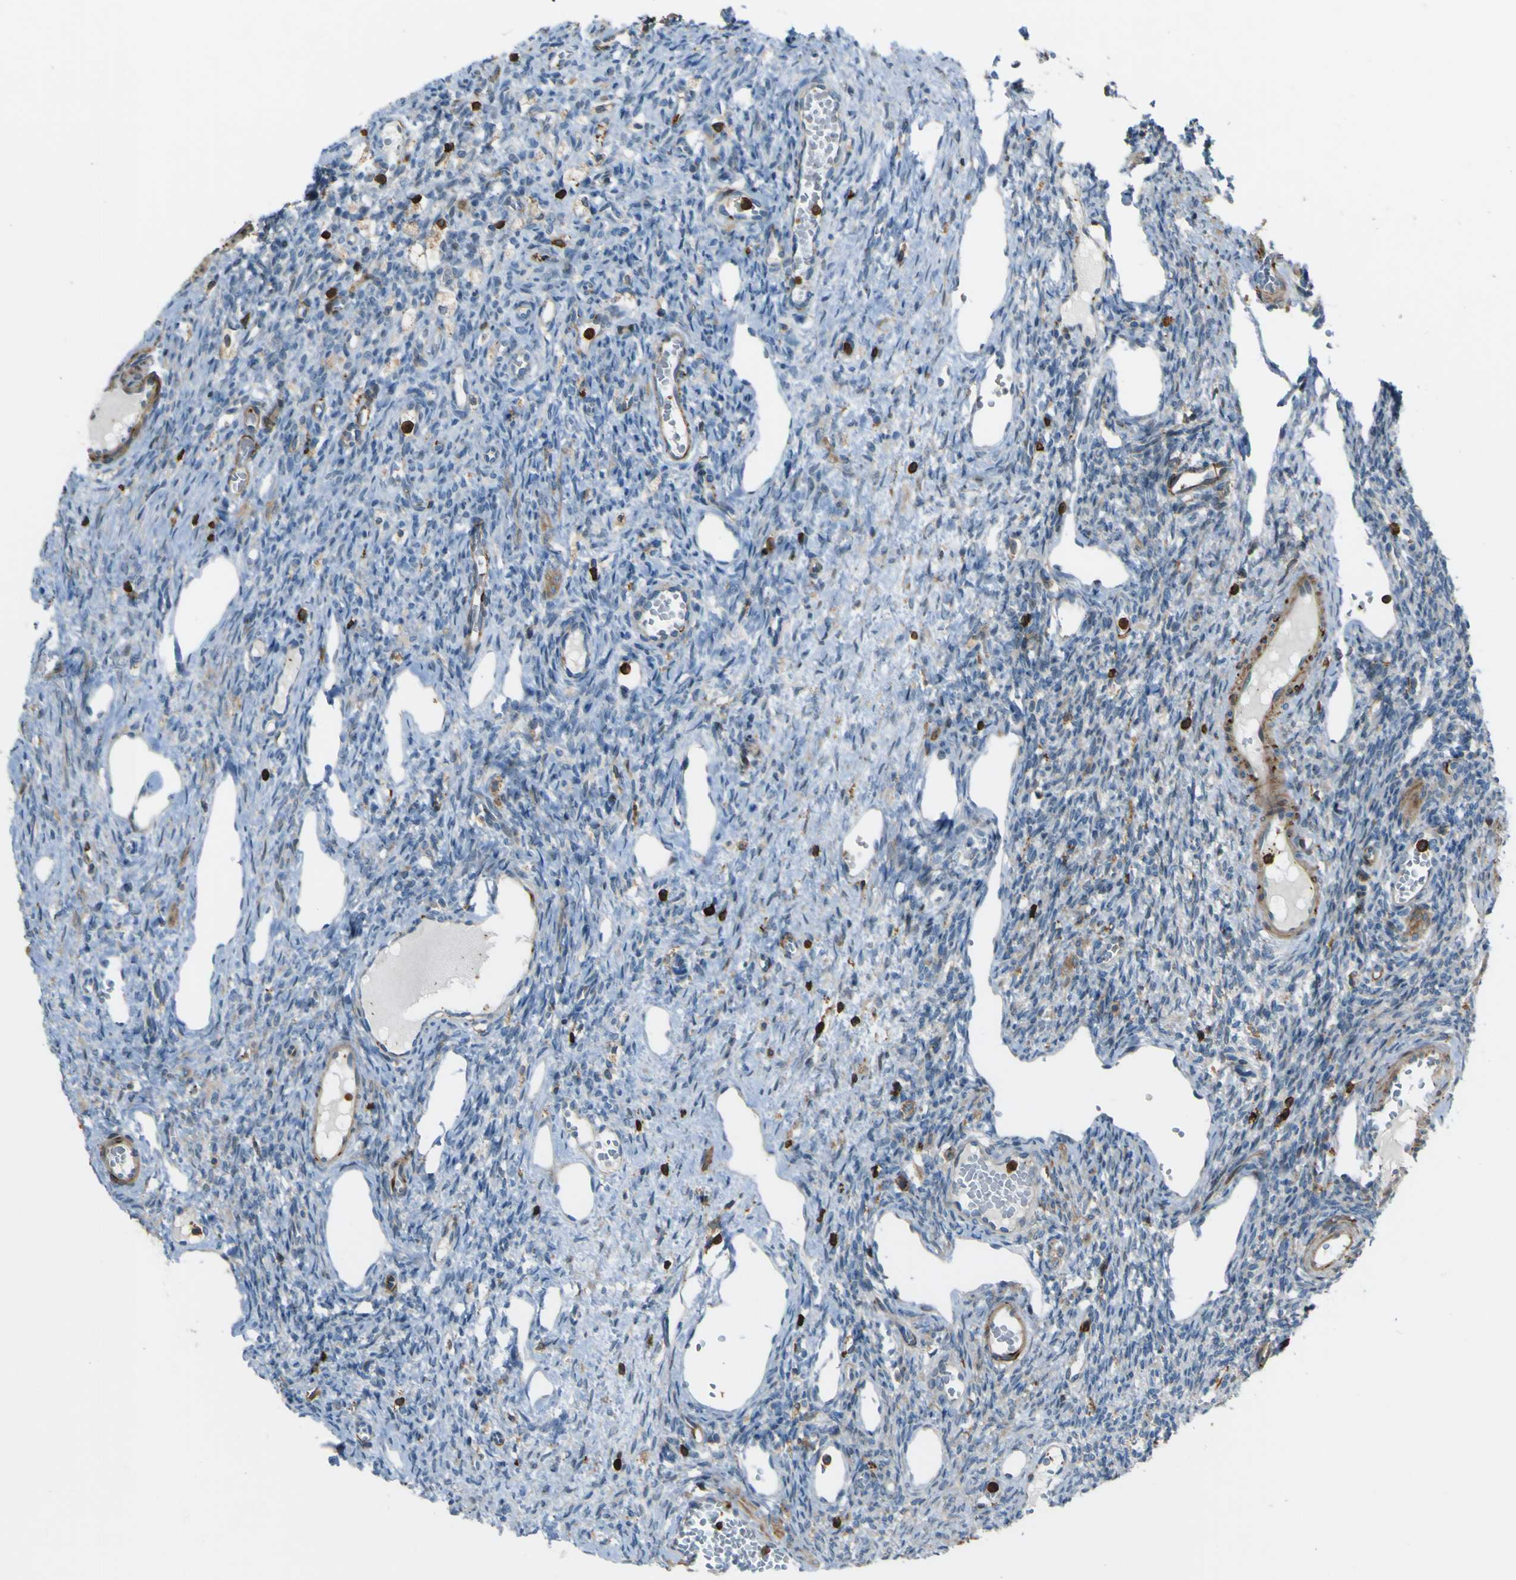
{"staining": {"intensity": "negative", "quantity": "none", "location": "none"}, "tissue": "ovary", "cell_type": "Ovarian stroma cells", "image_type": "normal", "snomed": [{"axis": "morphology", "description": "Normal tissue, NOS"}, {"axis": "topography", "description": "Ovary"}], "caption": "Immunohistochemistry (IHC) histopathology image of benign ovary stained for a protein (brown), which displays no expression in ovarian stroma cells. The staining was performed using DAB to visualize the protein expression in brown, while the nuclei were stained in blue with hematoxylin (Magnification: 20x).", "gene": "PCDHB5", "patient": {"sex": "female", "age": 33}}